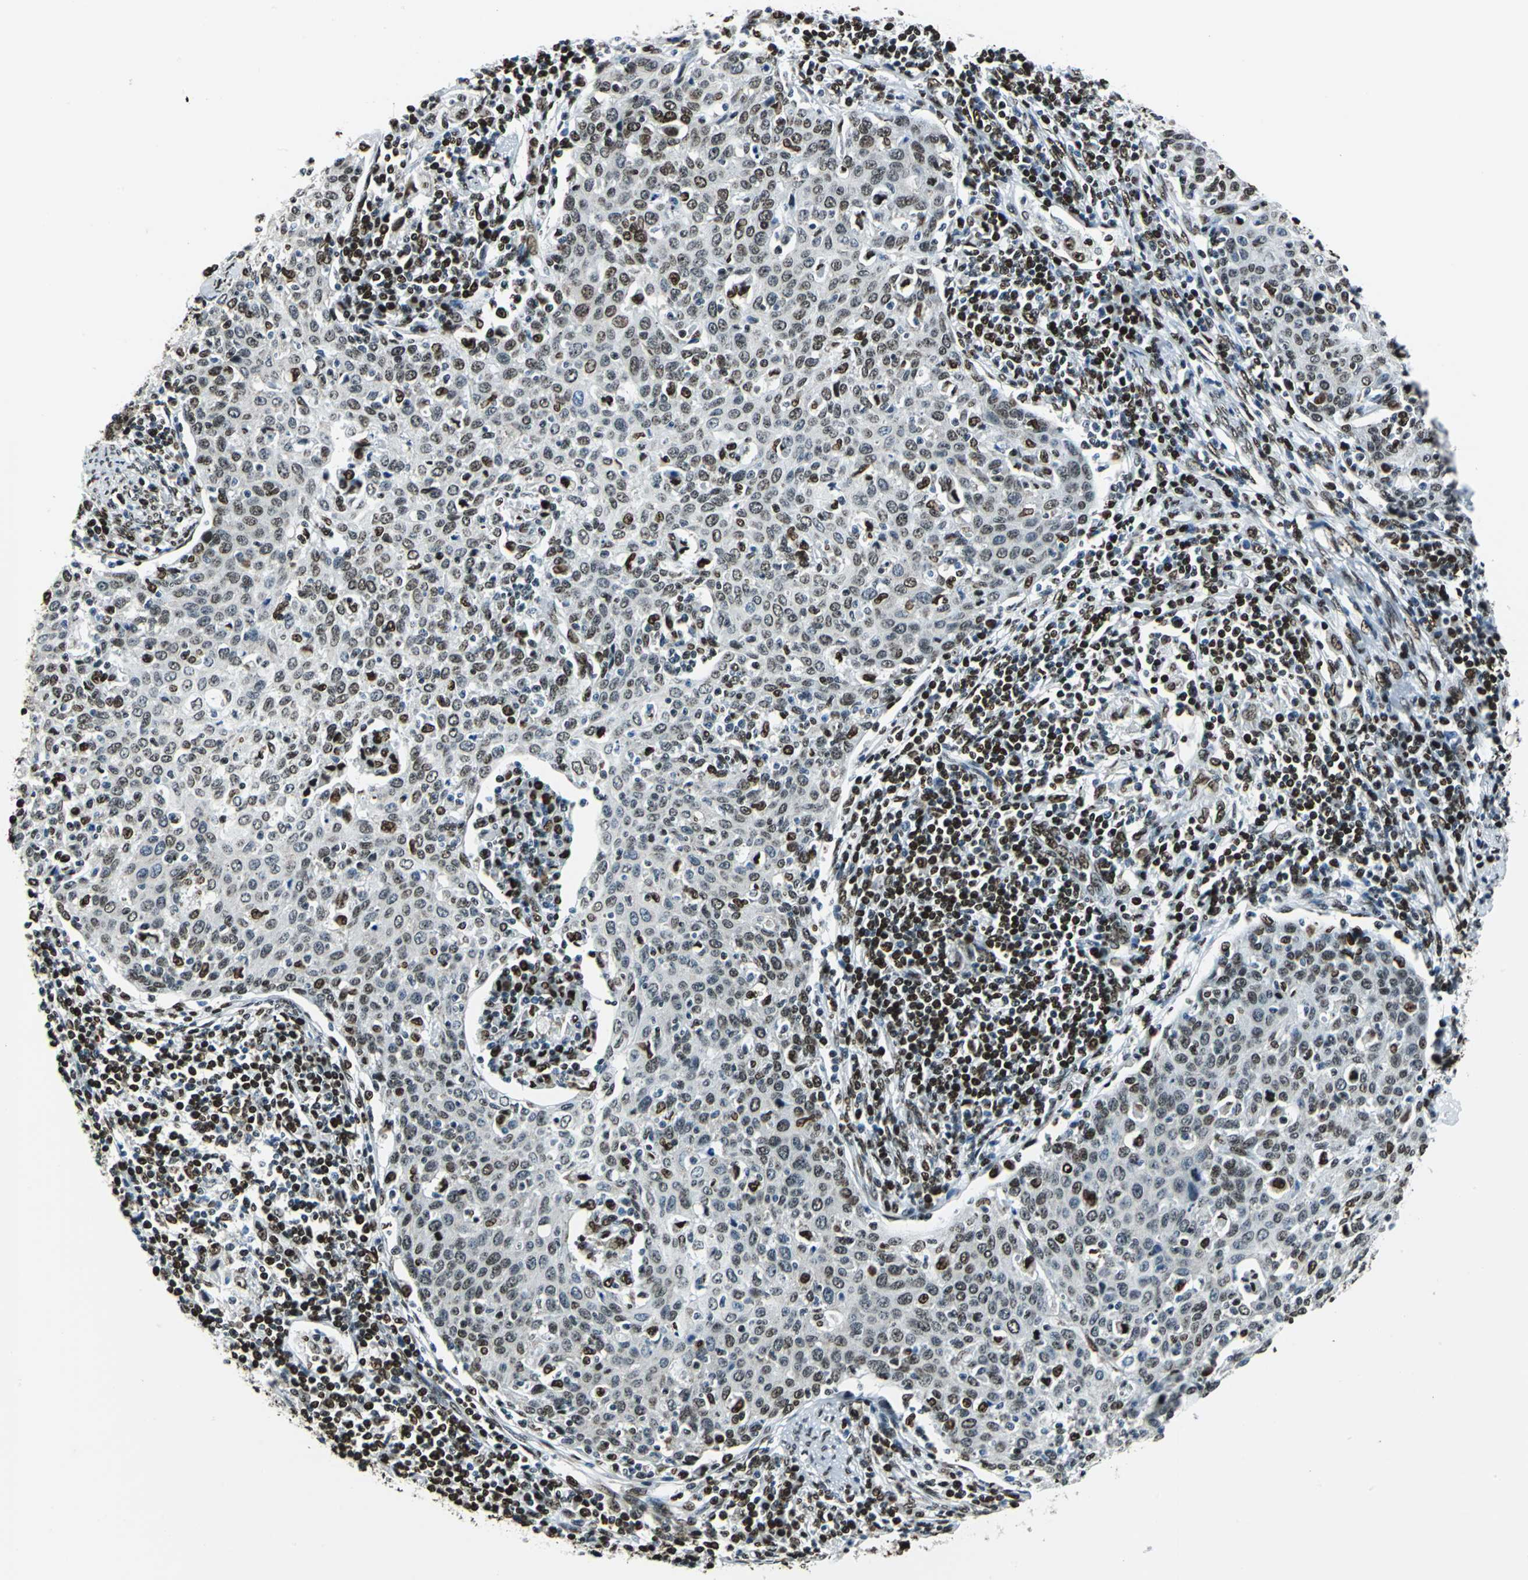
{"staining": {"intensity": "moderate", "quantity": ">75%", "location": "nuclear"}, "tissue": "cervical cancer", "cell_type": "Tumor cells", "image_type": "cancer", "snomed": [{"axis": "morphology", "description": "Squamous cell carcinoma, NOS"}, {"axis": "topography", "description": "Cervix"}], "caption": "Tumor cells reveal medium levels of moderate nuclear positivity in about >75% of cells in human squamous cell carcinoma (cervical).", "gene": "APEX1", "patient": {"sex": "female", "age": 38}}